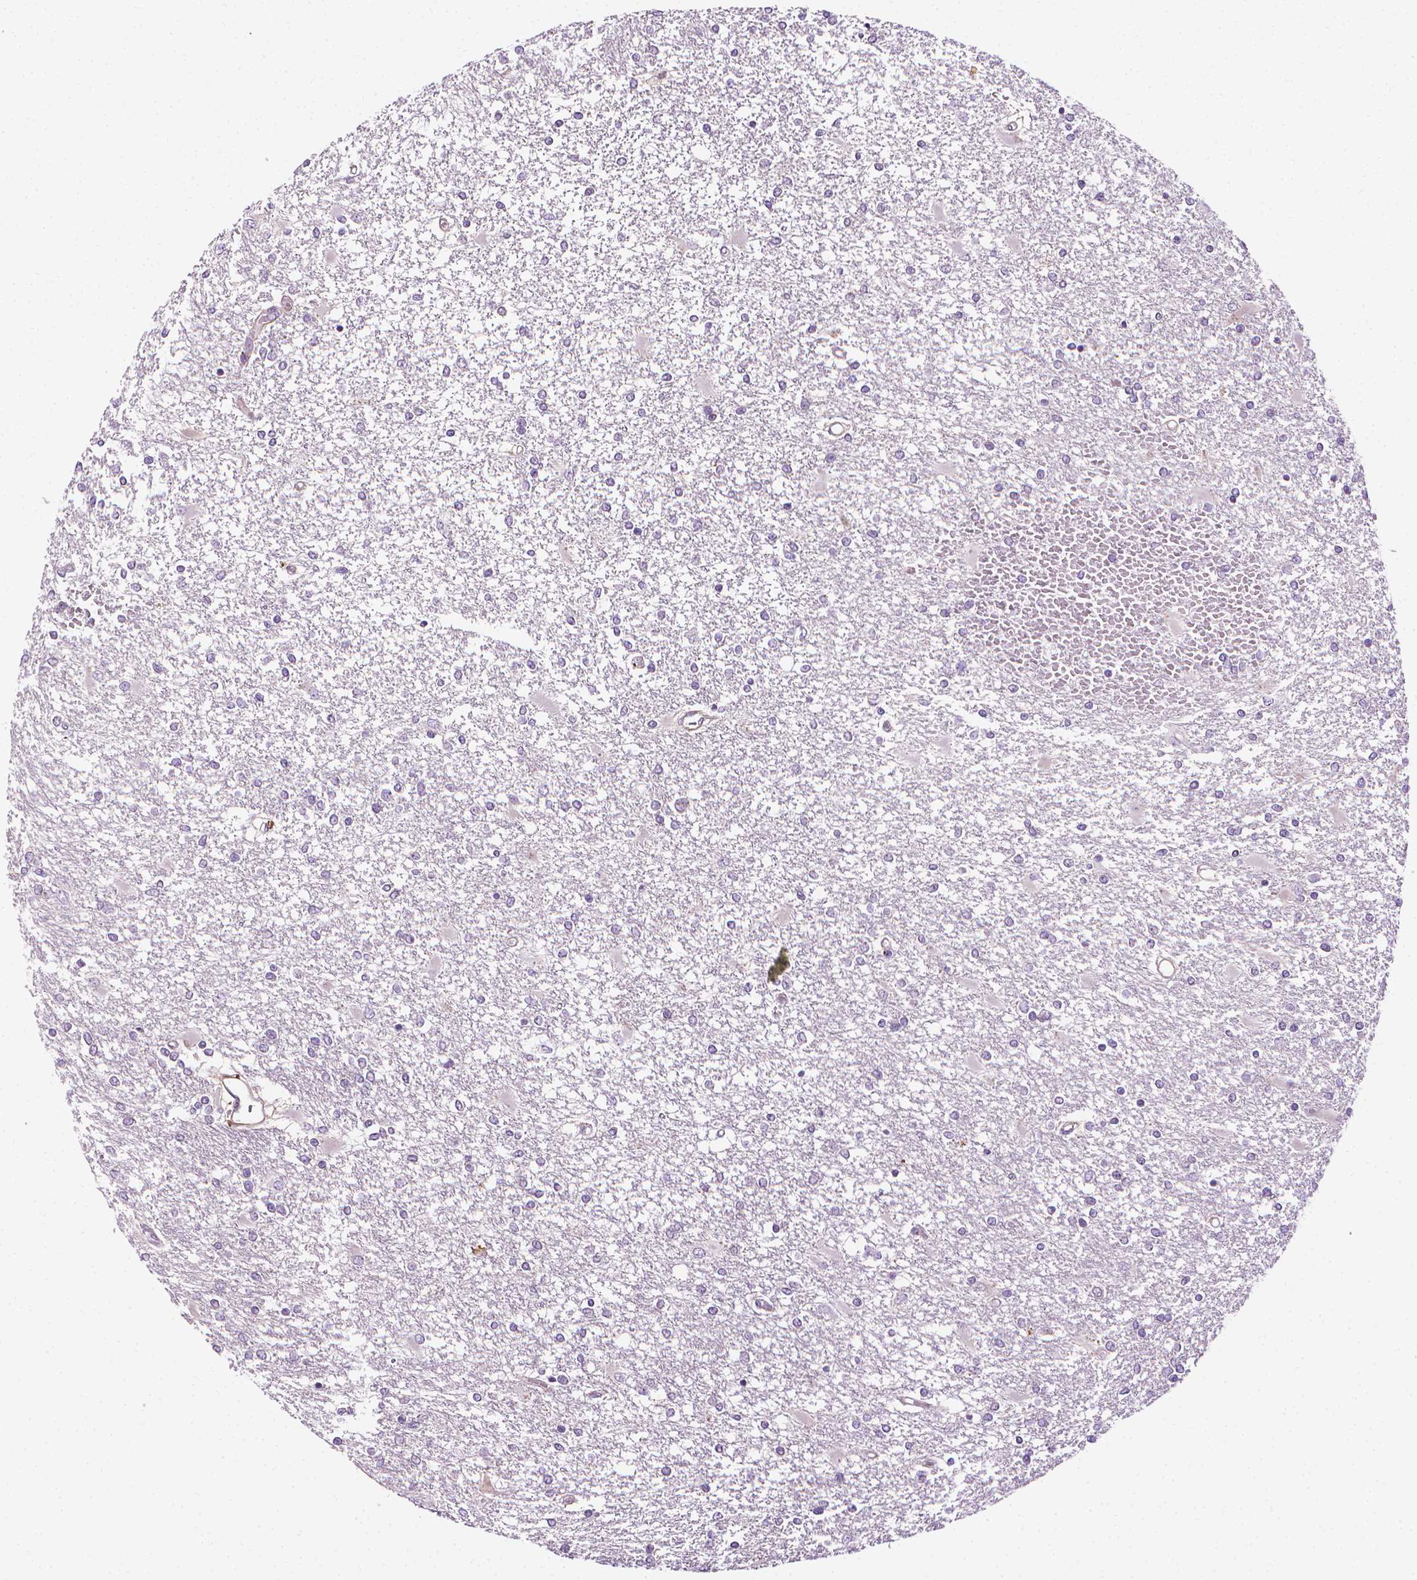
{"staining": {"intensity": "negative", "quantity": "none", "location": "none"}, "tissue": "glioma", "cell_type": "Tumor cells", "image_type": "cancer", "snomed": [{"axis": "morphology", "description": "Glioma, malignant, High grade"}, {"axis": "topography", "description": "Cerebral cortex"}], "caption": "Malignant high-grade glioma was stained to show a protein in brown. There is no significant positivity in tumor cells.", "gene": "MCOLN3", "patient": {"sex": "male", "age": 79}}